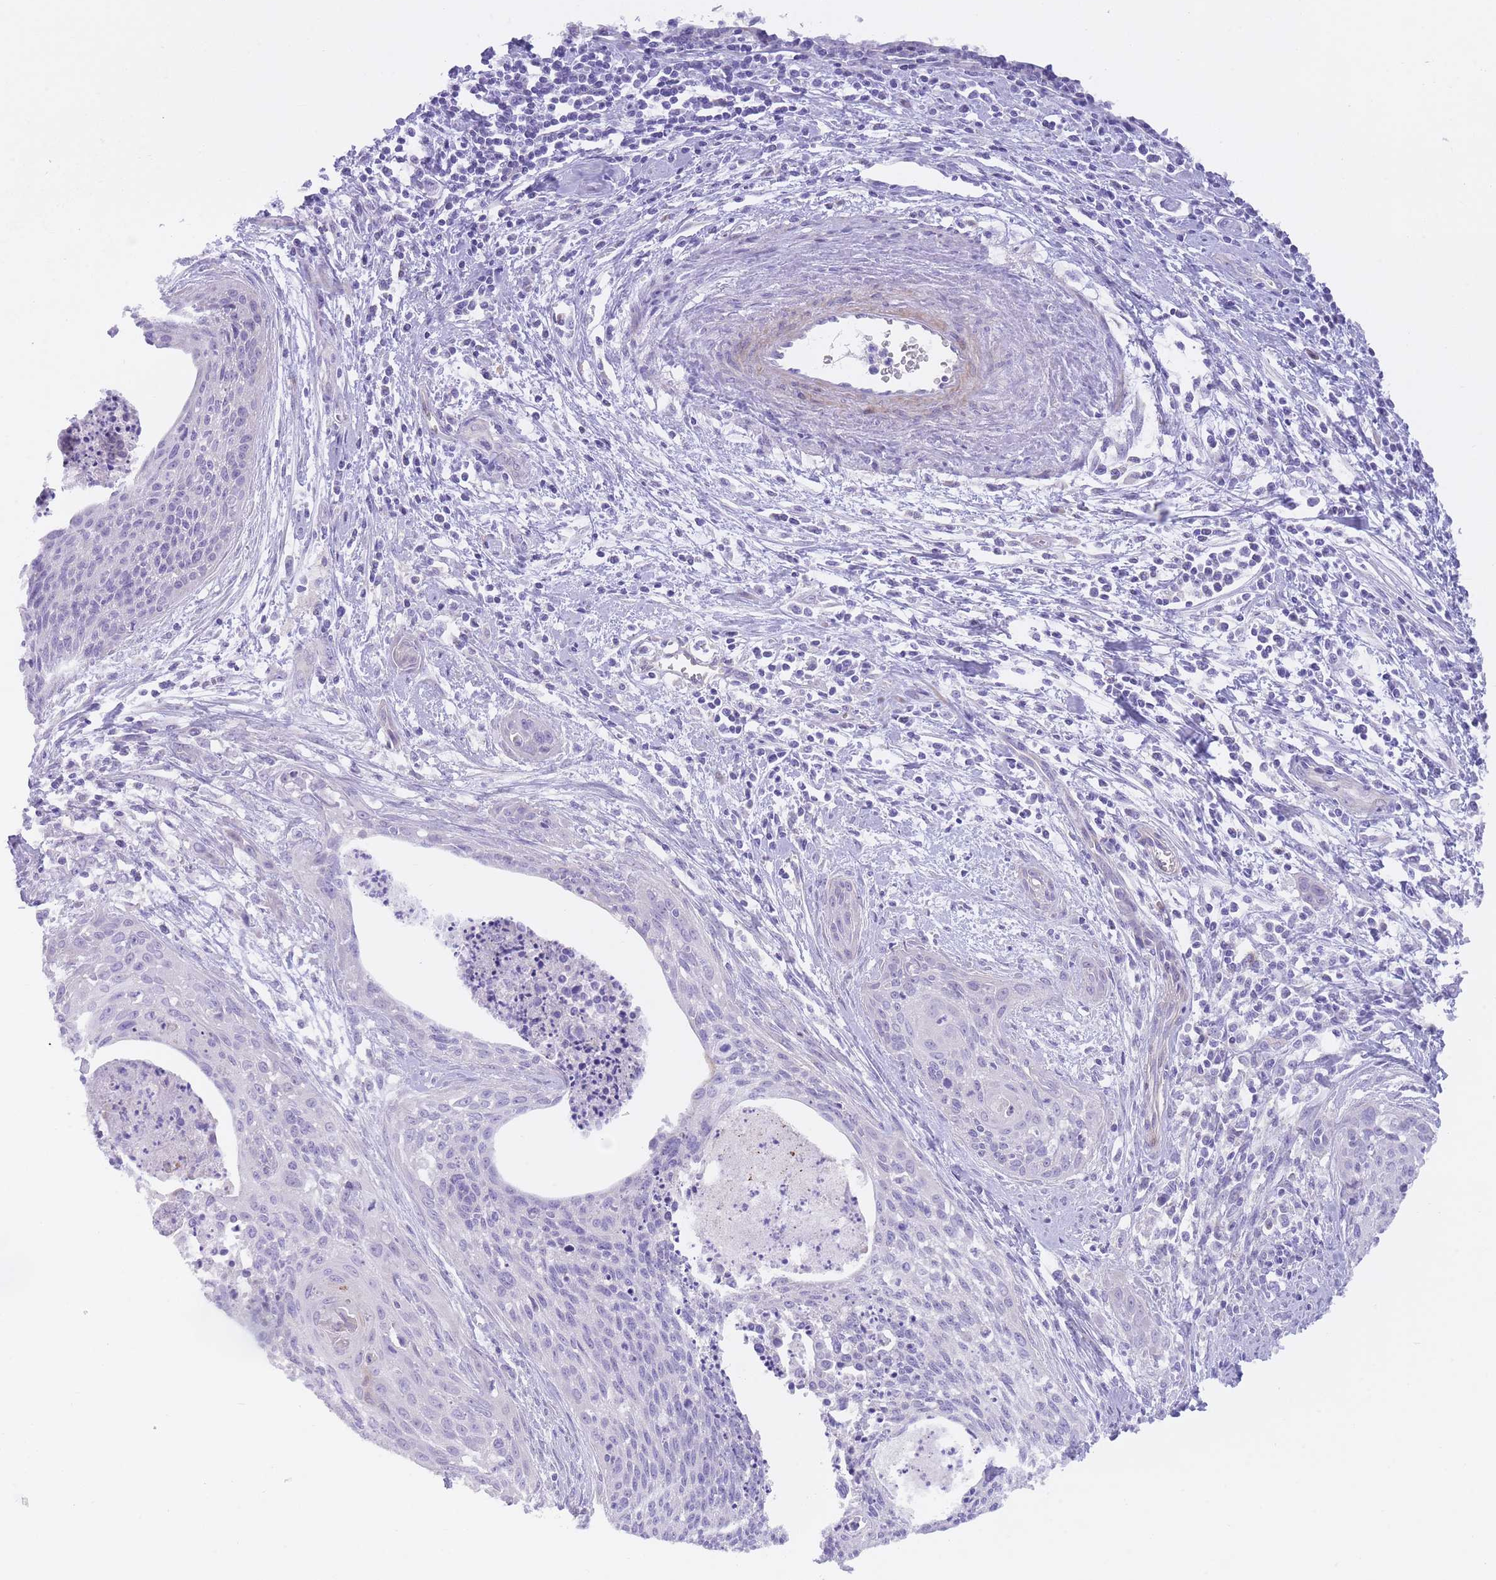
{"staining": {"intensity": "negative", "quantity": "none", "location": "none"}, "tissue": "cervical cancer", "cell_type": "Tumor cells", "image_type": "cancer", "snomed": [{"axis": "morphology", "description": "Squamous cell carcinoma, NOS"}, {"axis": "topography", "description": "Cervix"}], "caption": "Tumor cells are negative for protein expression in human squamous cell carcinoma (cervical).", "gene": "QTRT1", "patient": {"sex": "female", "age": 55}}